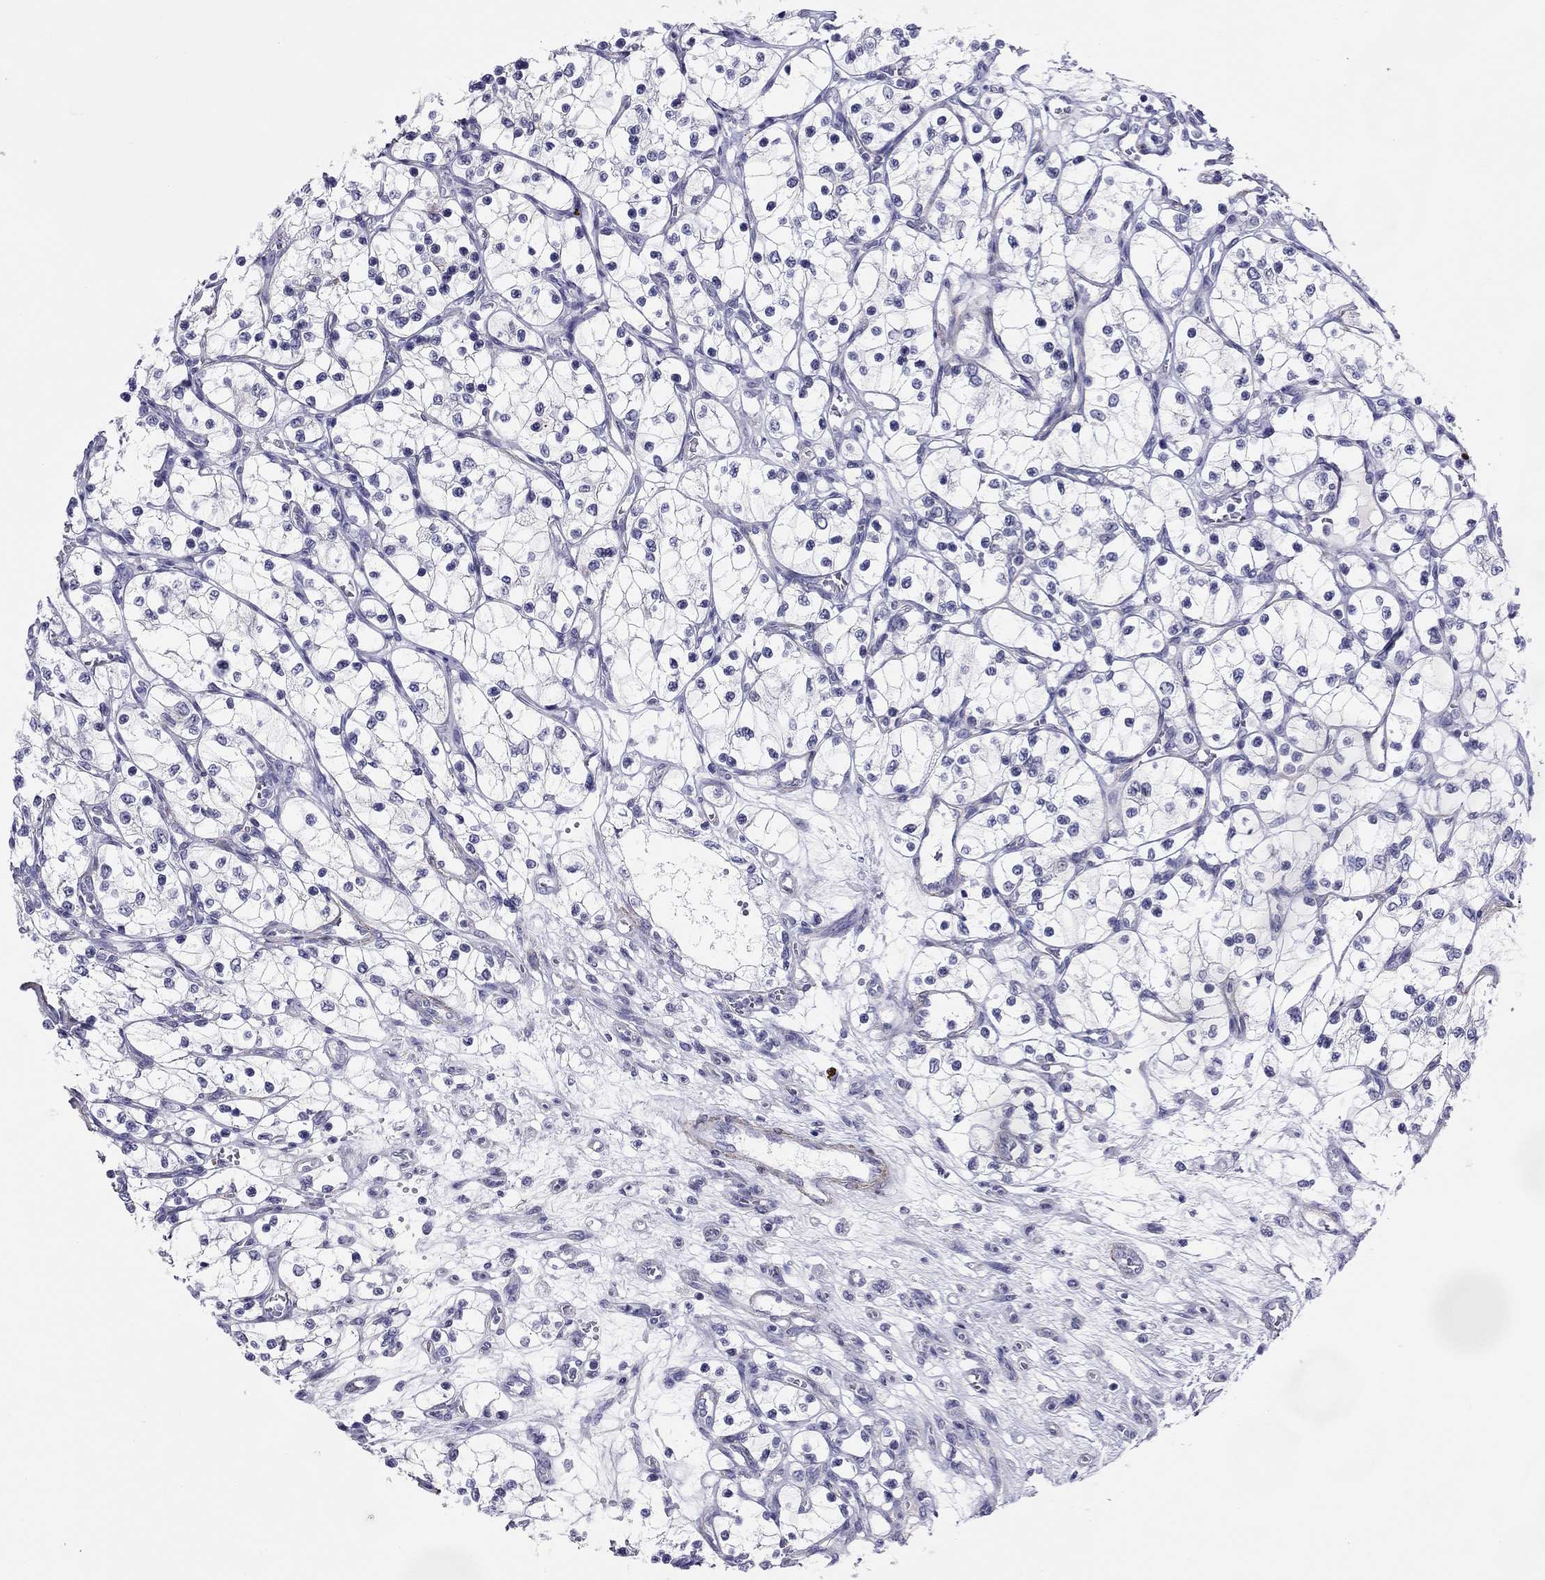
{"staining": {"intensity": "negative", "quantity": "none", "location": "none"}, "tissue": "renal cancer", "cell_type": "Tumor cells", "image_type": "cancer", "snomed": [{"axis": "morphology", "description": "Adenocarcinoma, NOS"}, {"axis": "topography", "description": "Kidney"}], "caption": "Immunohistochemical staining of adenocarcinoma (renal) exhibits no significant staining in tumor cells. (DAB immunohistochemistry (IHC), high magnification).", "gene": "MYMX", "patient": {"sex": "female", "age": 69}}